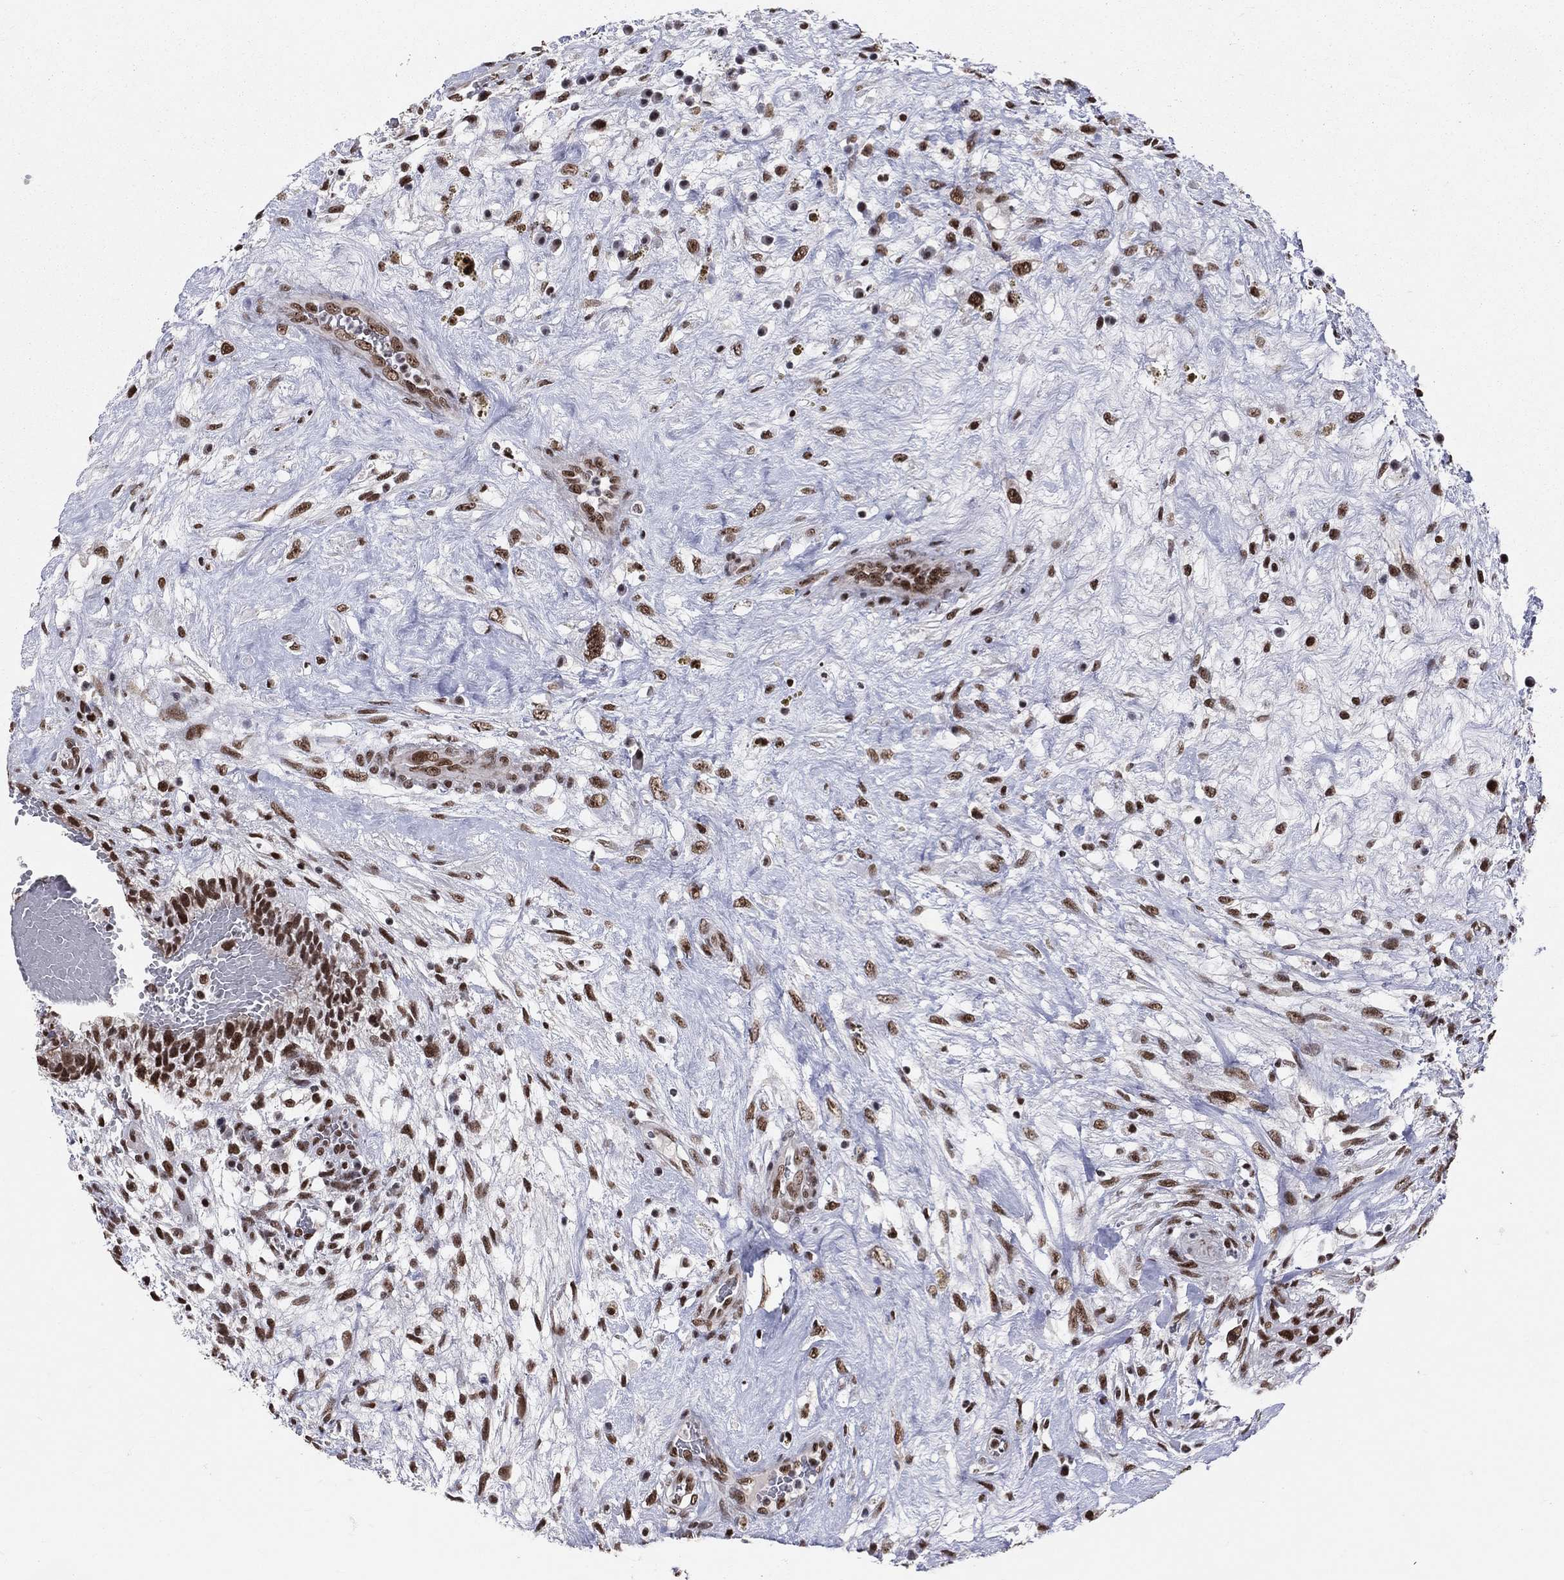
{"staining": {"intensity": "strong", "quantity": ">75%", "location": "nuclear"}, "tissue": "testis cancer", "cell_type": "Tumor cells", "image_type": "cancer", "snomed": [{"axis": "morphology", "description": "Normal tissue, NOS"}, {"axis": "morphology", "description": "Carcinoma, Embryonal, NOS"}, {"axis": "topography", "description": "Testis"}, {"axis": "topography", "description": "Epididymis"}], "caption": "A high-resolution histopathology image shows immunohistochemistry (IHC) staining of testis embryonal carcinoma, which reveals strong nuclear expression in about >75% of tumor cells.", "gene": "CDK7", "patient": {"sex": "male", "age": 32}}